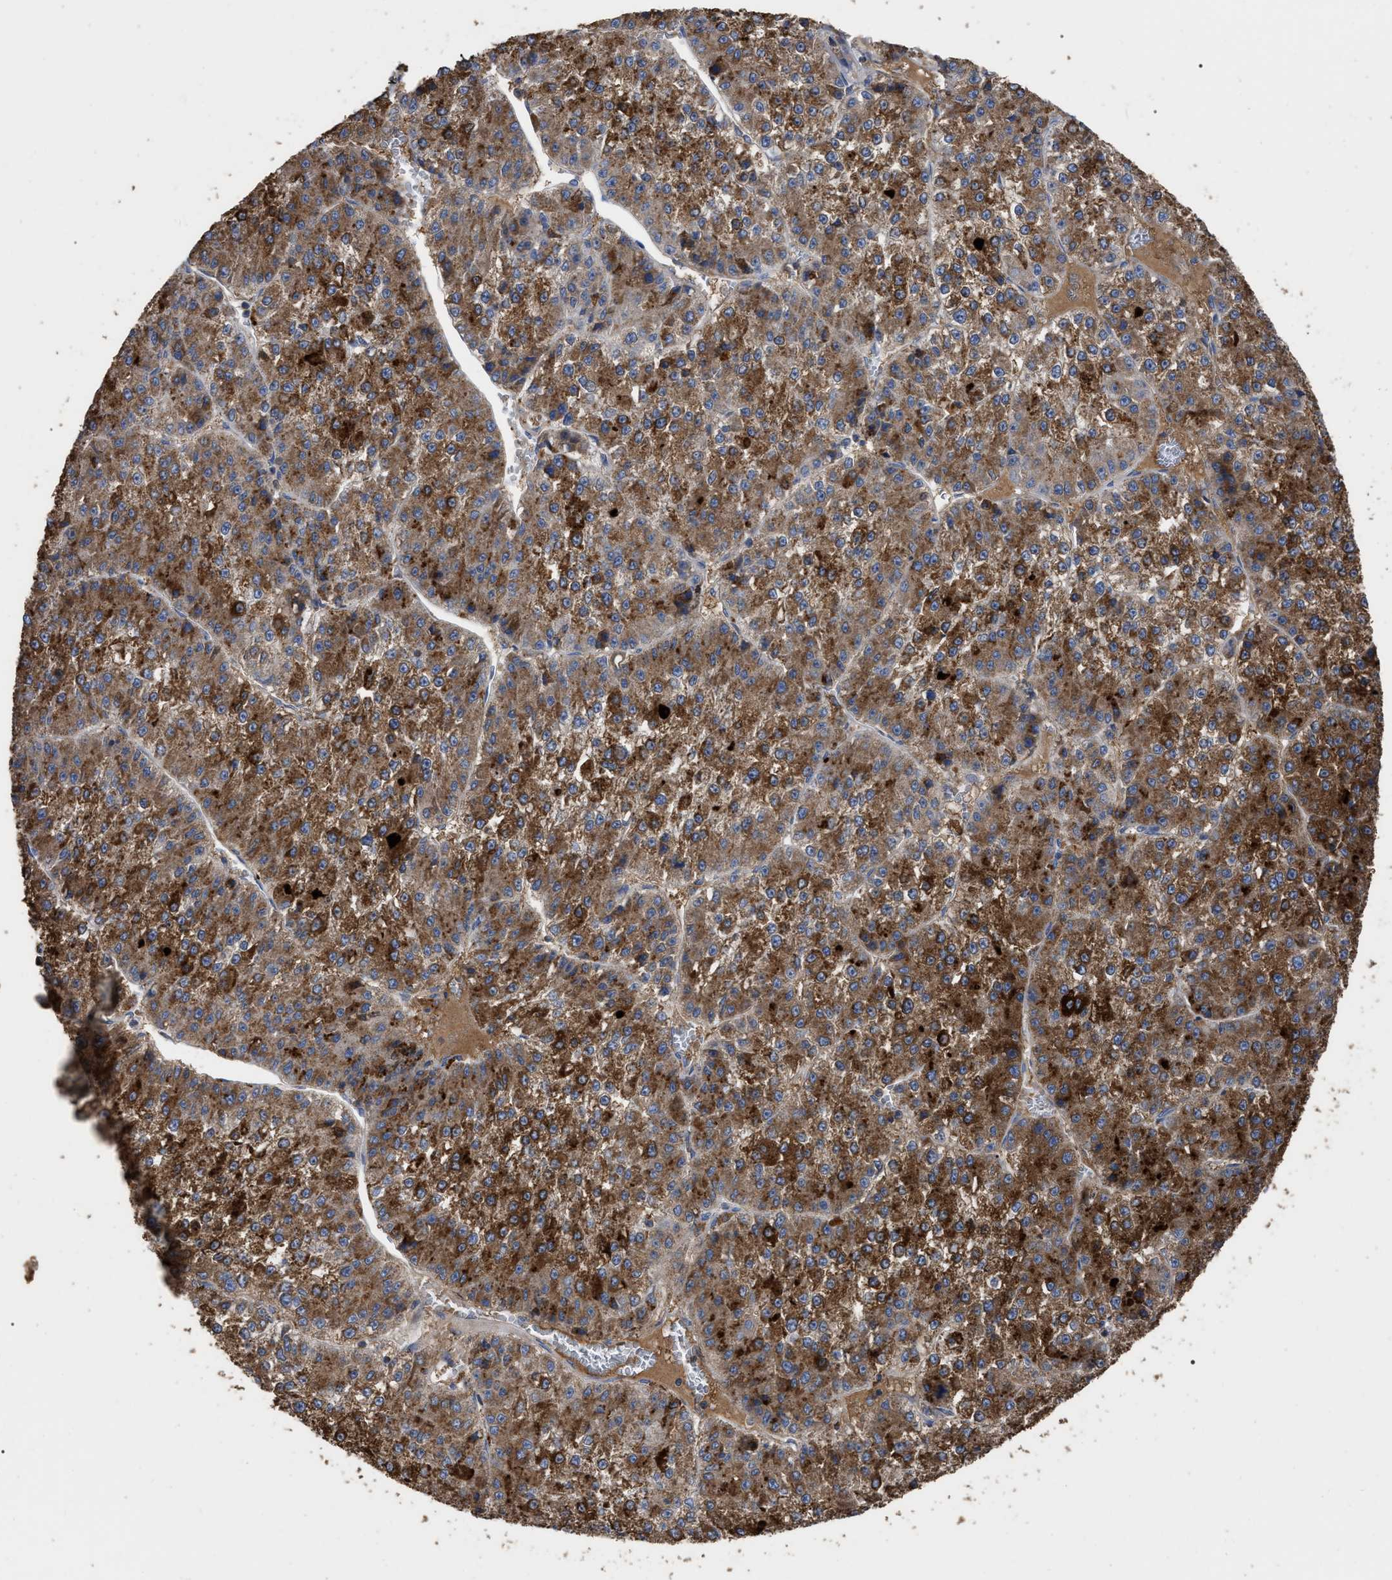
{"staining": {"intensity": "strong", "quantity": ">75%", "location": "cytoplasmic/membranous"}, "tissue": "liver cancer", "cell_type": "Tumor cells", "image_type": "cancer", "snomed": [{"axis": "morphology", "description": "Carcinoma, Hepatocellular, NOS"}, {"axis": "topography", "description": "Liver"}], "caption": "This is an image of immunohistochemistry staining of liver hepatocellular carcinoma, which shows strong positivity in the cytoplasmic/membranous of tumor cells.", "gene": "GPR179", "patient": {"sex": "female", "age": 73}}